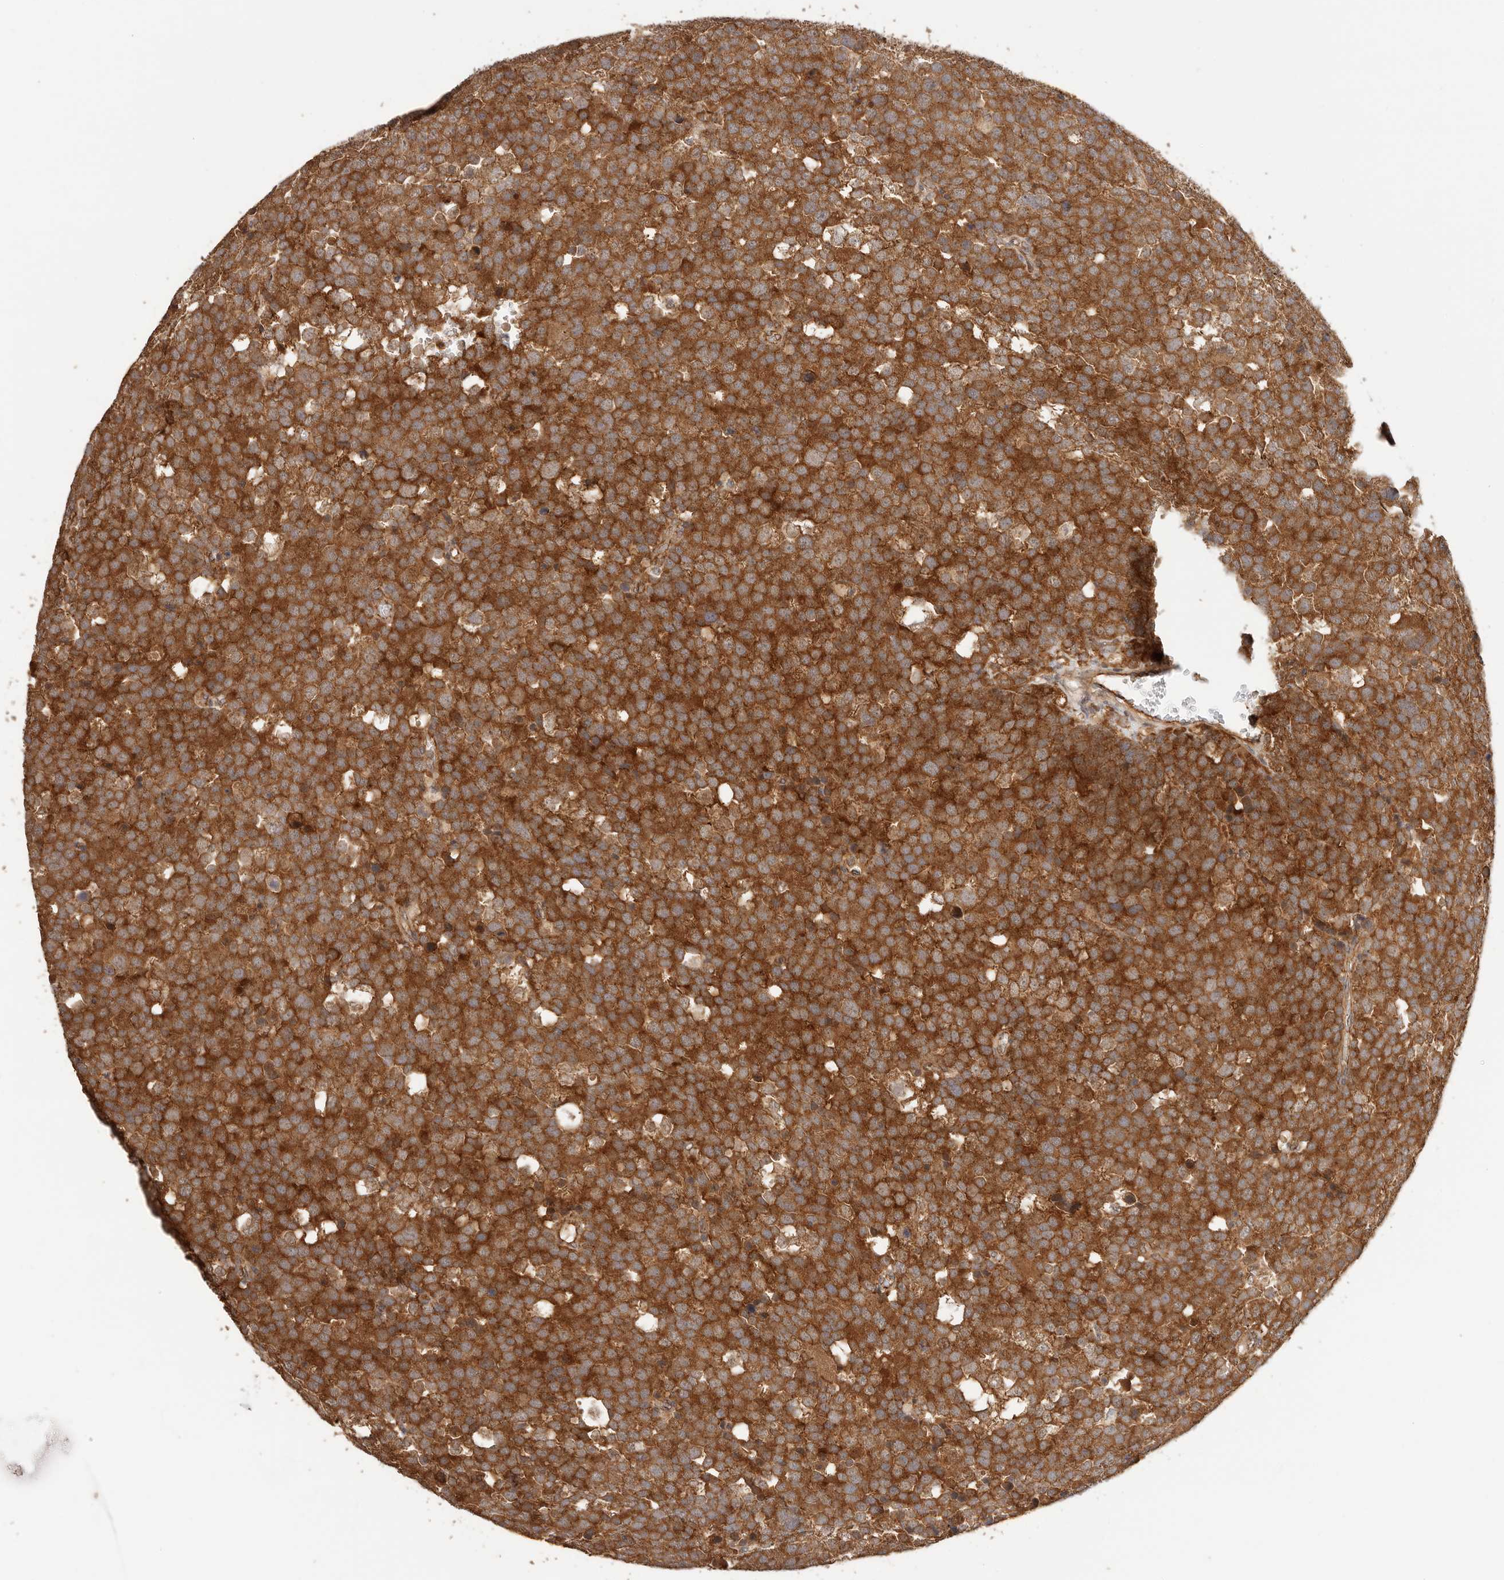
{"staining": {"intensity": "strong", "quantity": ">75%", "location": "cytoplasmic/membranous"}, "tissue": "testis cancer", "cell_type": "Tumor cells", "image_type": "cancer", "snomed": [{"axis": "morphology", "description": "Seminoma, NOS"}, {"axis": "topography", "description": "Testis"}], "caption": "Strong cytoplasmic/membranous staining is present in about >75% of tumor cells in seminoma (testis). Using DAB (brown) and hematoxylin (blue) stains, captured at high magnification using brightfield microscopy.", "gene": "AFDN", "patient": {"sex": "male", "age": 71}}